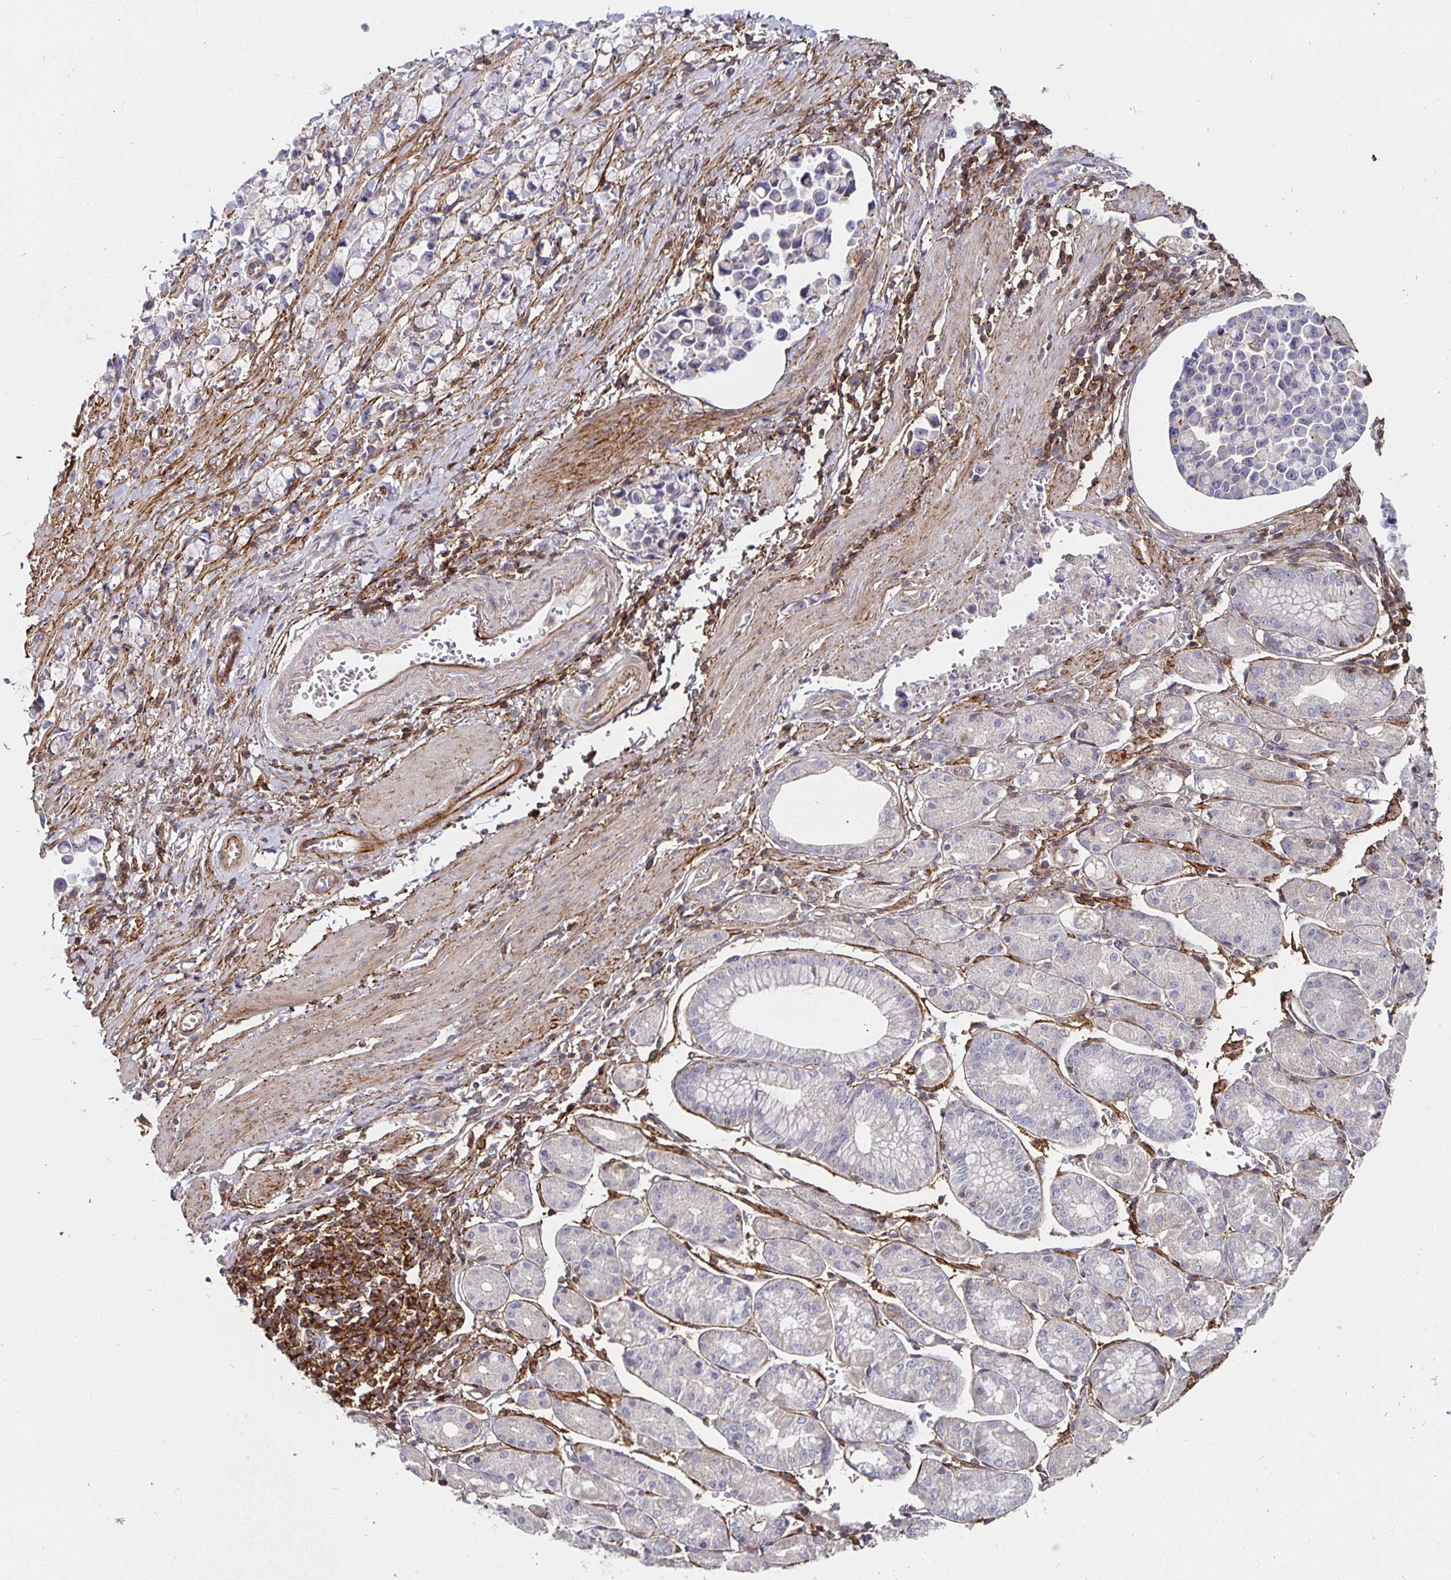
{"staining": {"intensity": "negative", "quantity": "none", "location": "none"}, "tissue": "stomach cancer", "cell_type": "Tumor cells", "image_type": "cancer", "snomed": [{"axis": "morphology", "description": "Adenocarcinoma, NOS"}, {"axis": "topography", "description": "Stomach"}], "caption": "Immunohistochemistry (IHC) histopathology image of adenocarcinoma (stomach) stained for a protein (brown), which displays no positivity in tumor cells.", "gene": "GJA4", "patient": {"sex": "female", "age": 81}}